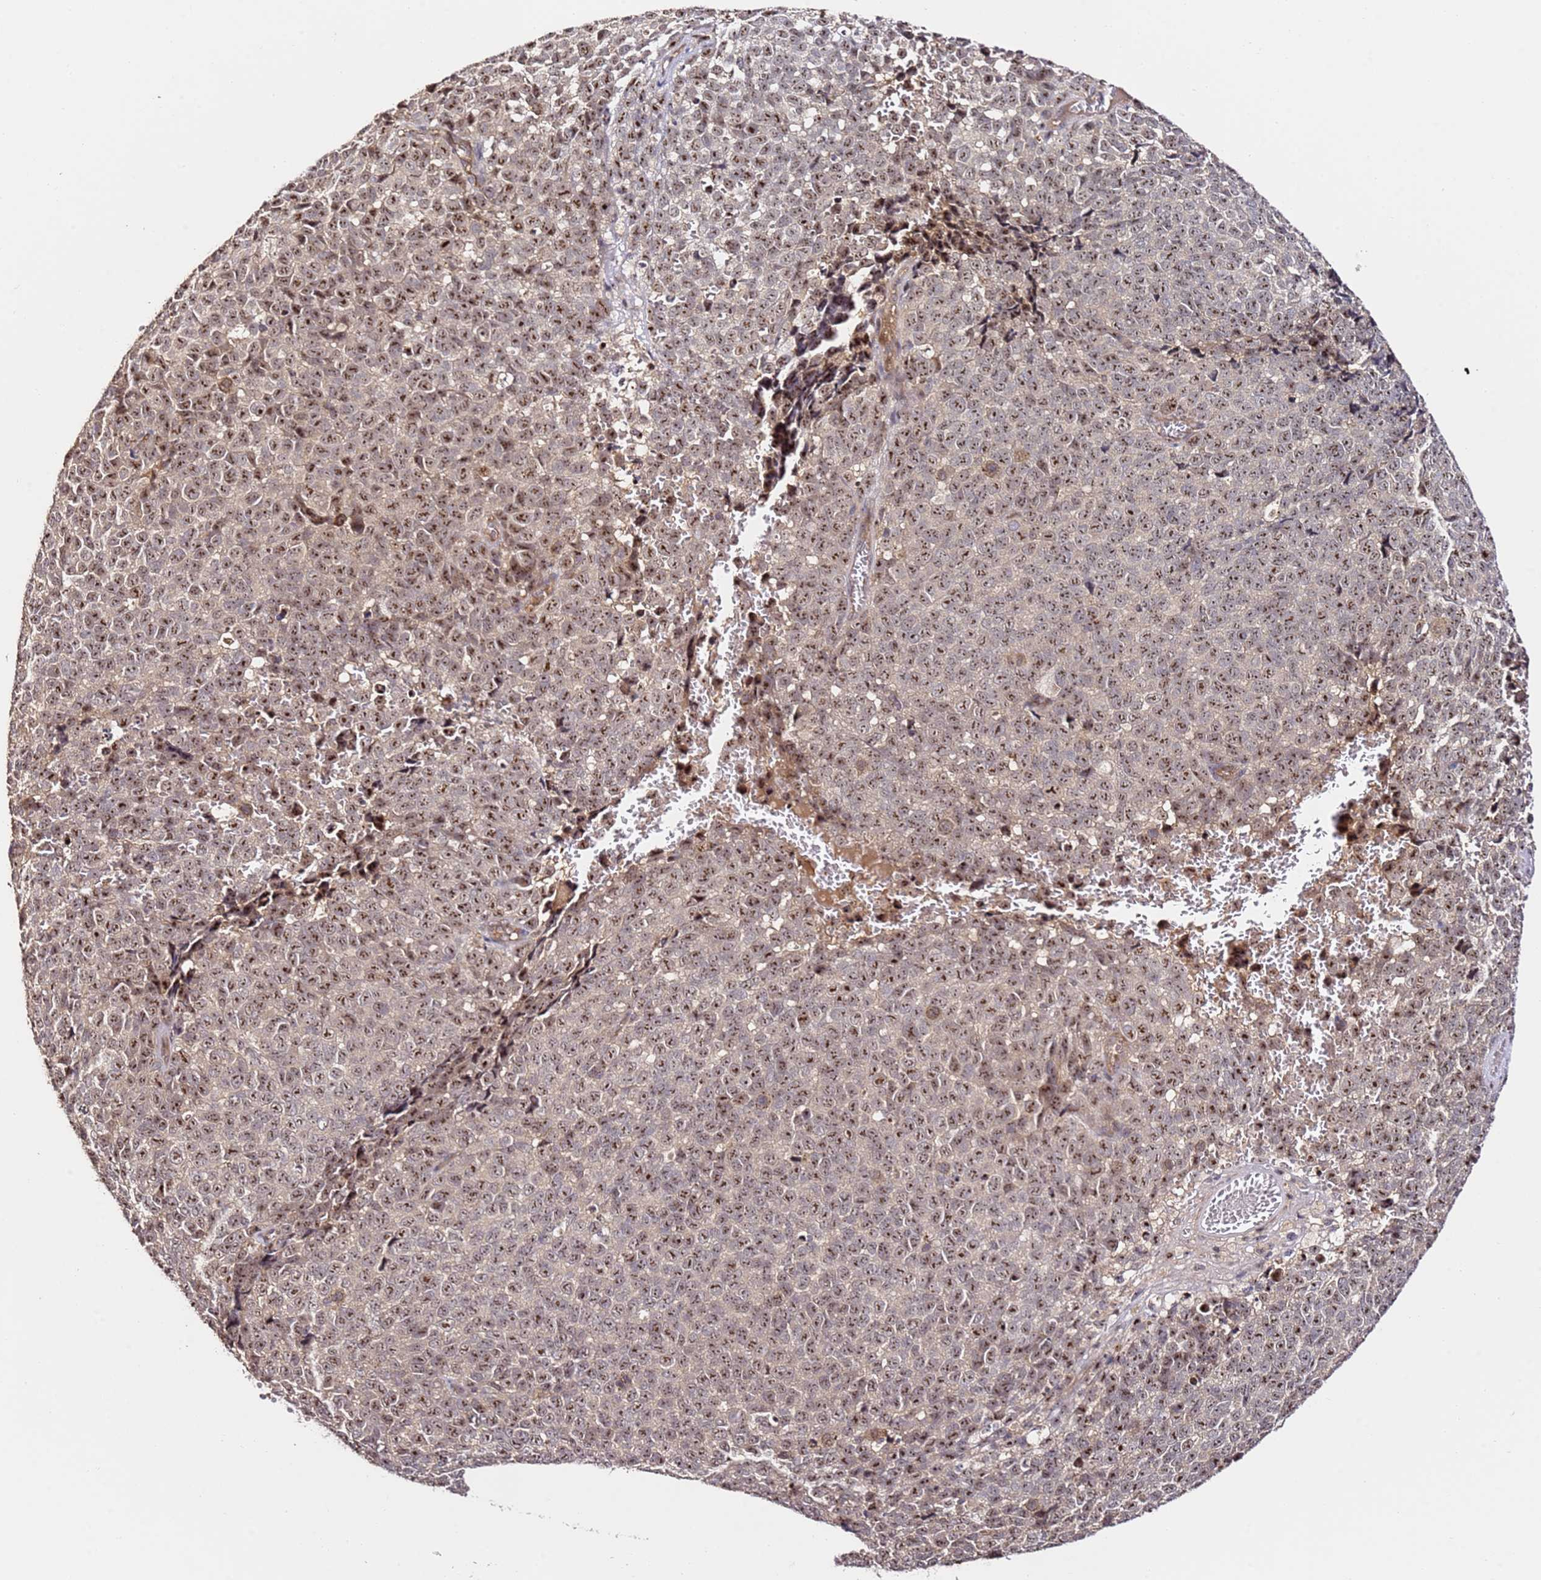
{"staining": {"intensity": "moderate", "quantity": ">75%", "location": "nuclear"}, "tissue": "melanoma", "cell_type": "Tumor cells", "image_type": "cancer", "snomed": [{"axis": "morphology", "description": "Malignant melanoma, NOS"}, {"axis": "topography", "description": "Nose, NOS"}], "caption": "Malignant melanoma stained for a protein (brown) reveals moderate nuclear positive expression in about >75% of tumor cells.", "gene": "DDX27", "patient": {"sex": "female", "age": 48}}